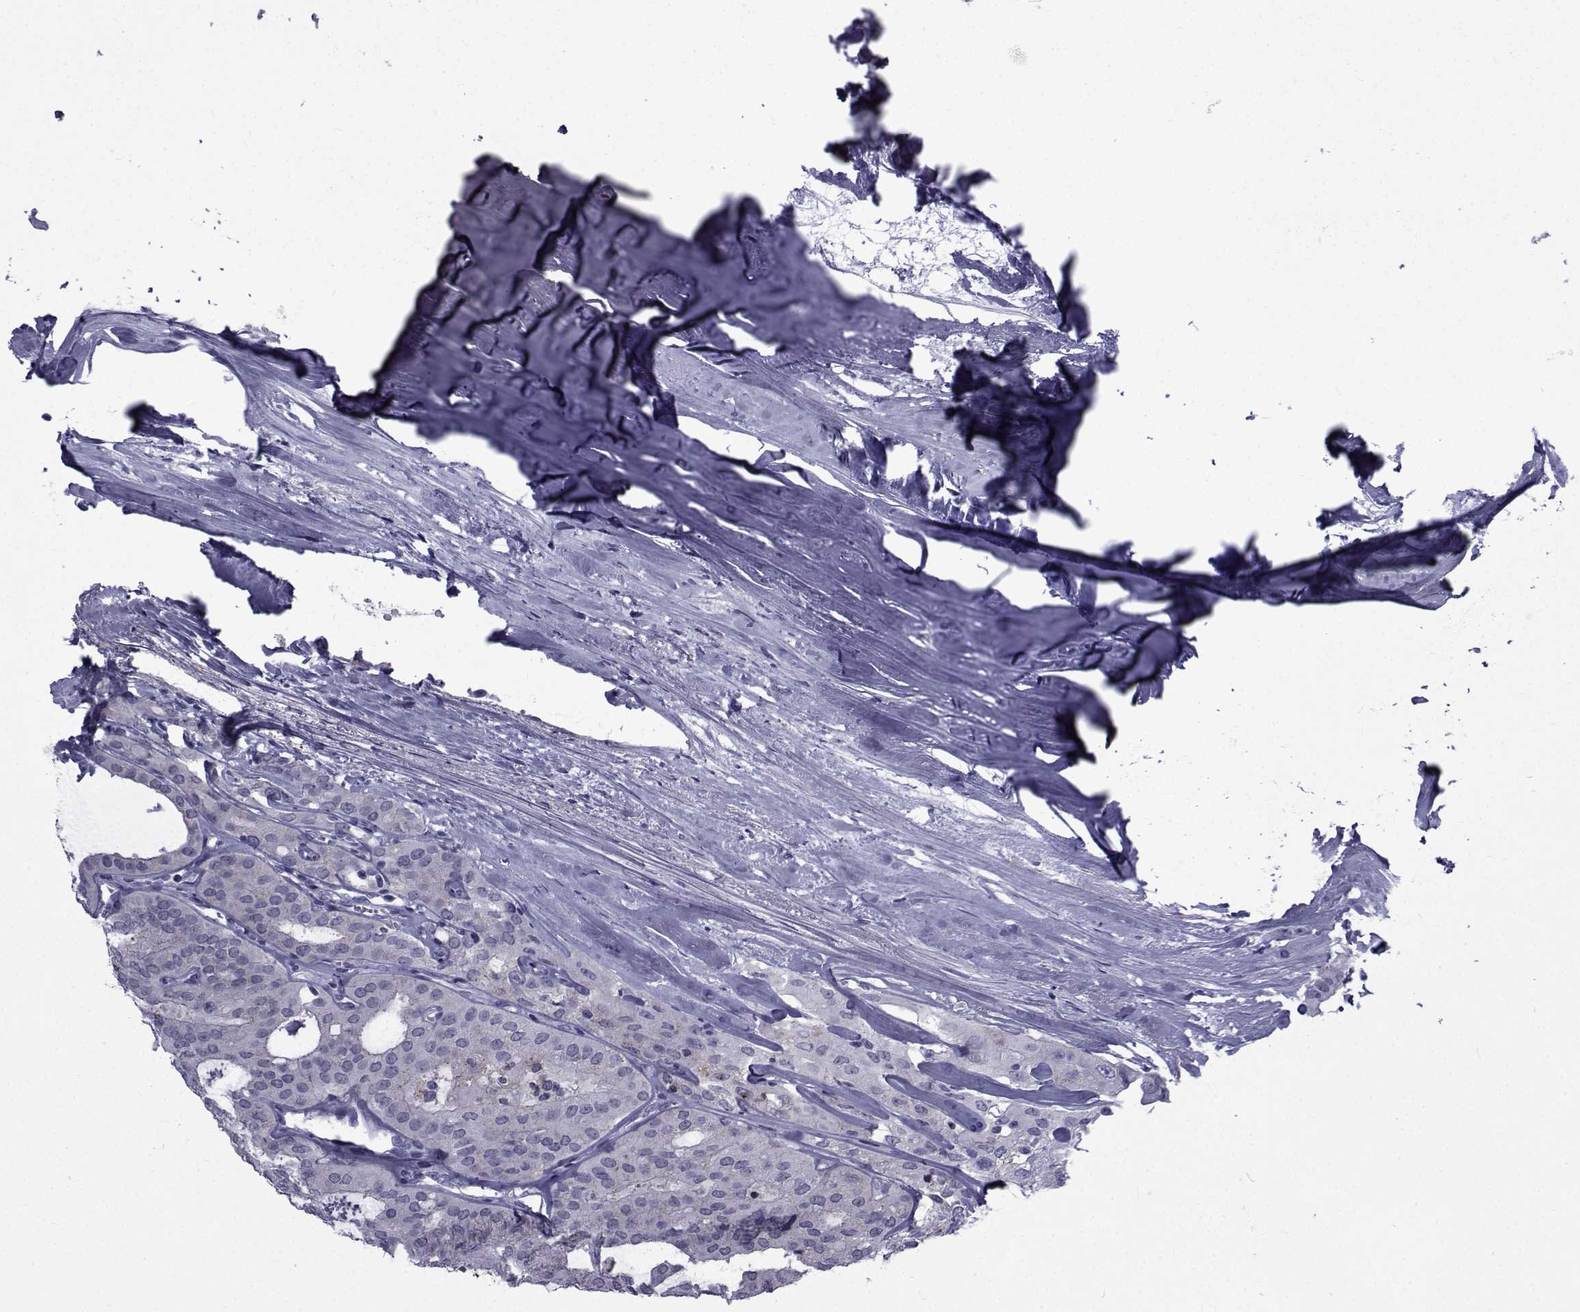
{"staining": {"intensity": "negative", "quantity": "none", "location": "none"}, "tissue": "thyroid cancer", "cell_type": "Tumor cells", "image_type": "cancer", "snomed": [{"axis": "morphology", "description": "Follicular adenoma carcinoma, NOS"}, {"axis": "topography", "description": "Thyroid gland"}], "caption": "Micrograph shows no protein positivity in tumor cells of follicular adenoma carcinoma (thyroid) tissue. The staining is performed using DAB brown chromogen with nuclei counter-stained in using hematoxylin.", "gene": "PDE6H", "patient": {"sex": "male", "age": 75}}